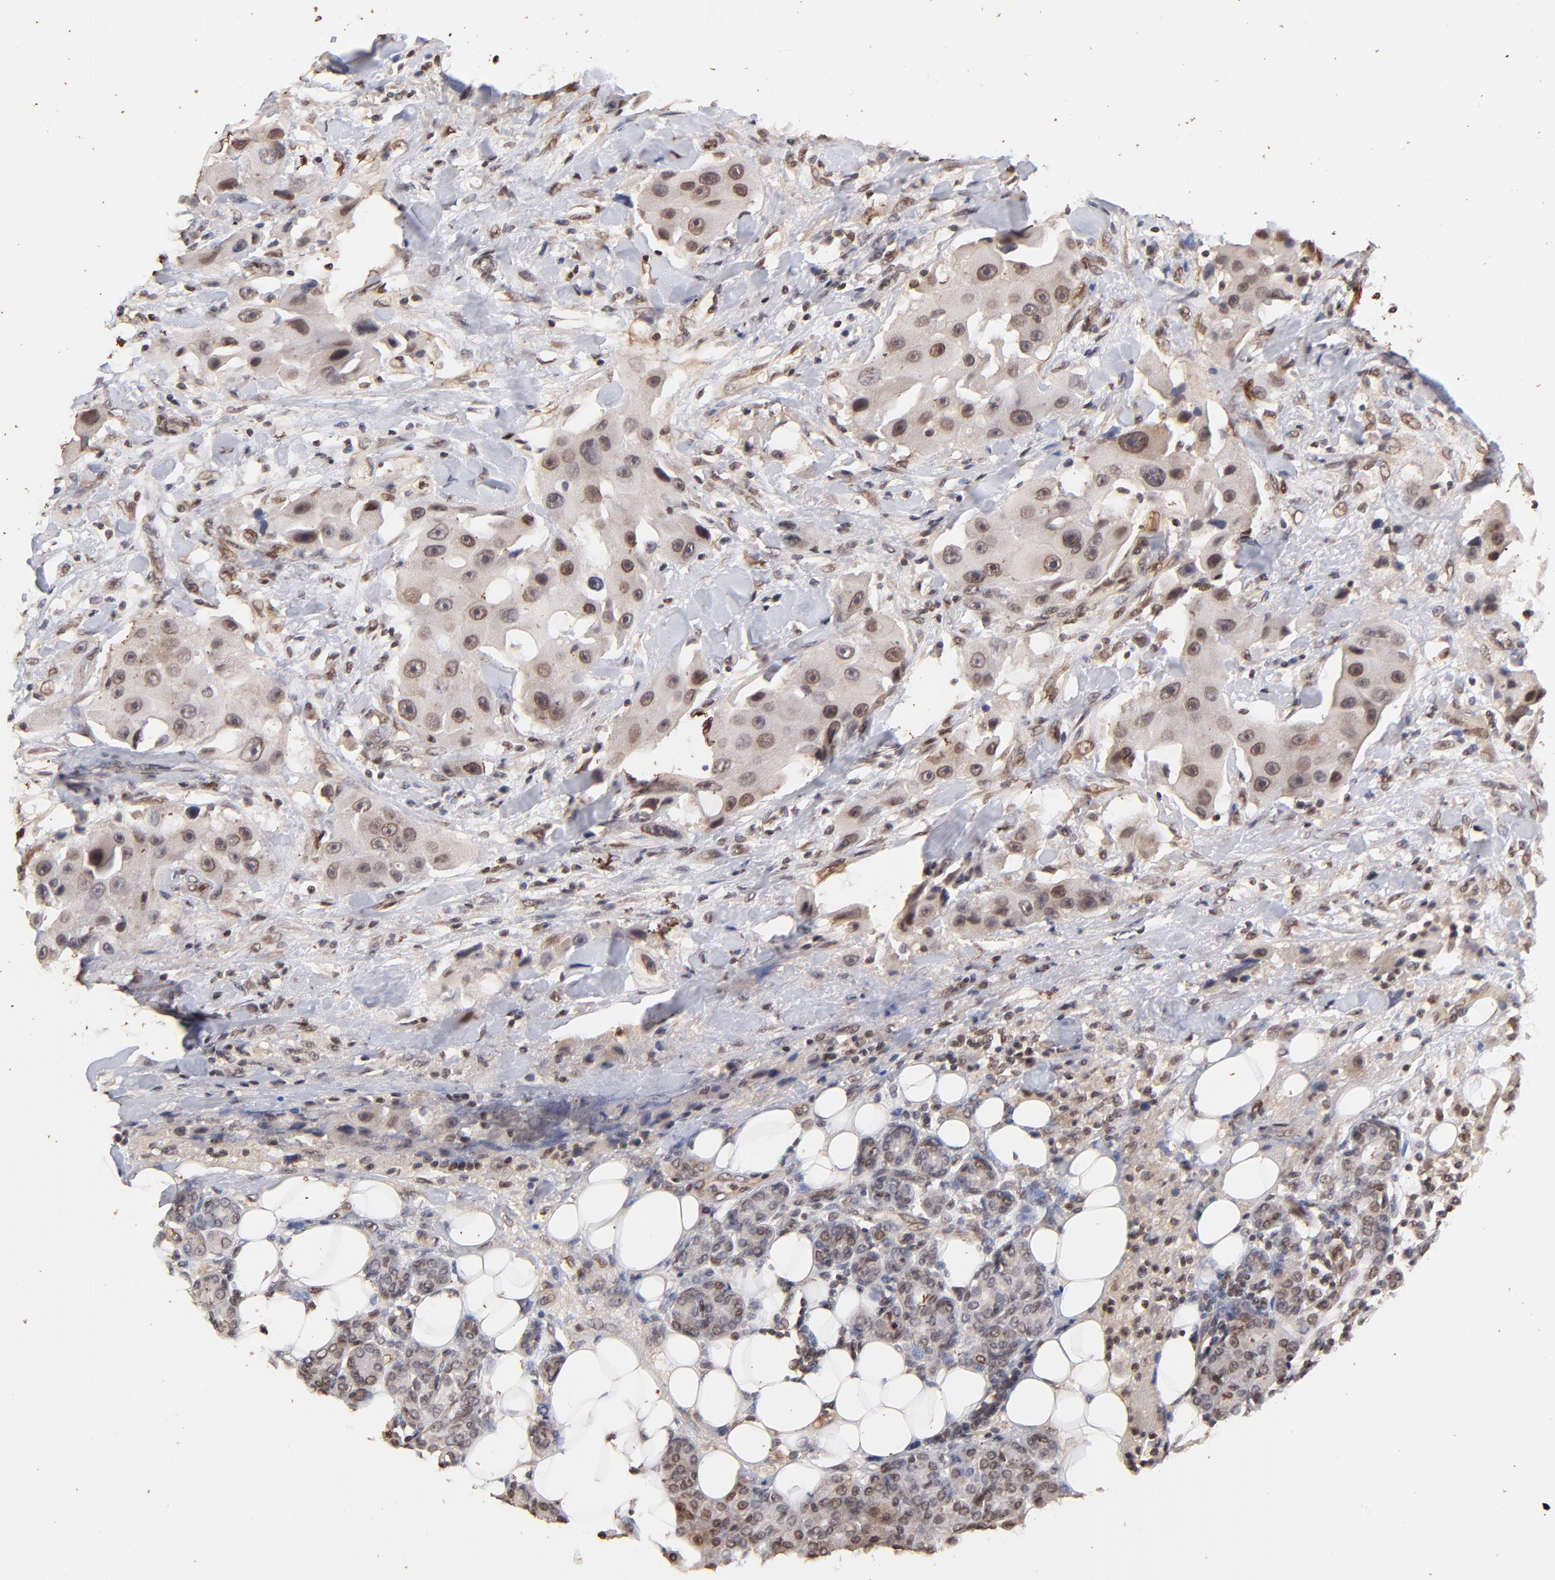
{"staining": {"intensity": "weak", "quantity": "25%-75%", "location": "cytoplasmic/membranous,nuclear"}, "tissue": "head and neck cancer", "cell_type": "Tumor cells", "image_type": "cancer", "snomed": [{"axis": "morphology", "description": "Normal tissue, NOS"}, {"axis": "morphology", "description": "Adenocarcinoma, NOS"}, {"axis": "topography", "description": "Salivary gland"}, {"axis": "topography", "description": "Head-Neck"}], "caption": "Protein staining of adenocarcinoma (head and neck) tissue reveals weak cytoplasmic/membranous and nuclear positivity in about 25%-75% of tumor cells.", "gene": "ZFP92", "patient": {"sex": "male", "age": 80}}